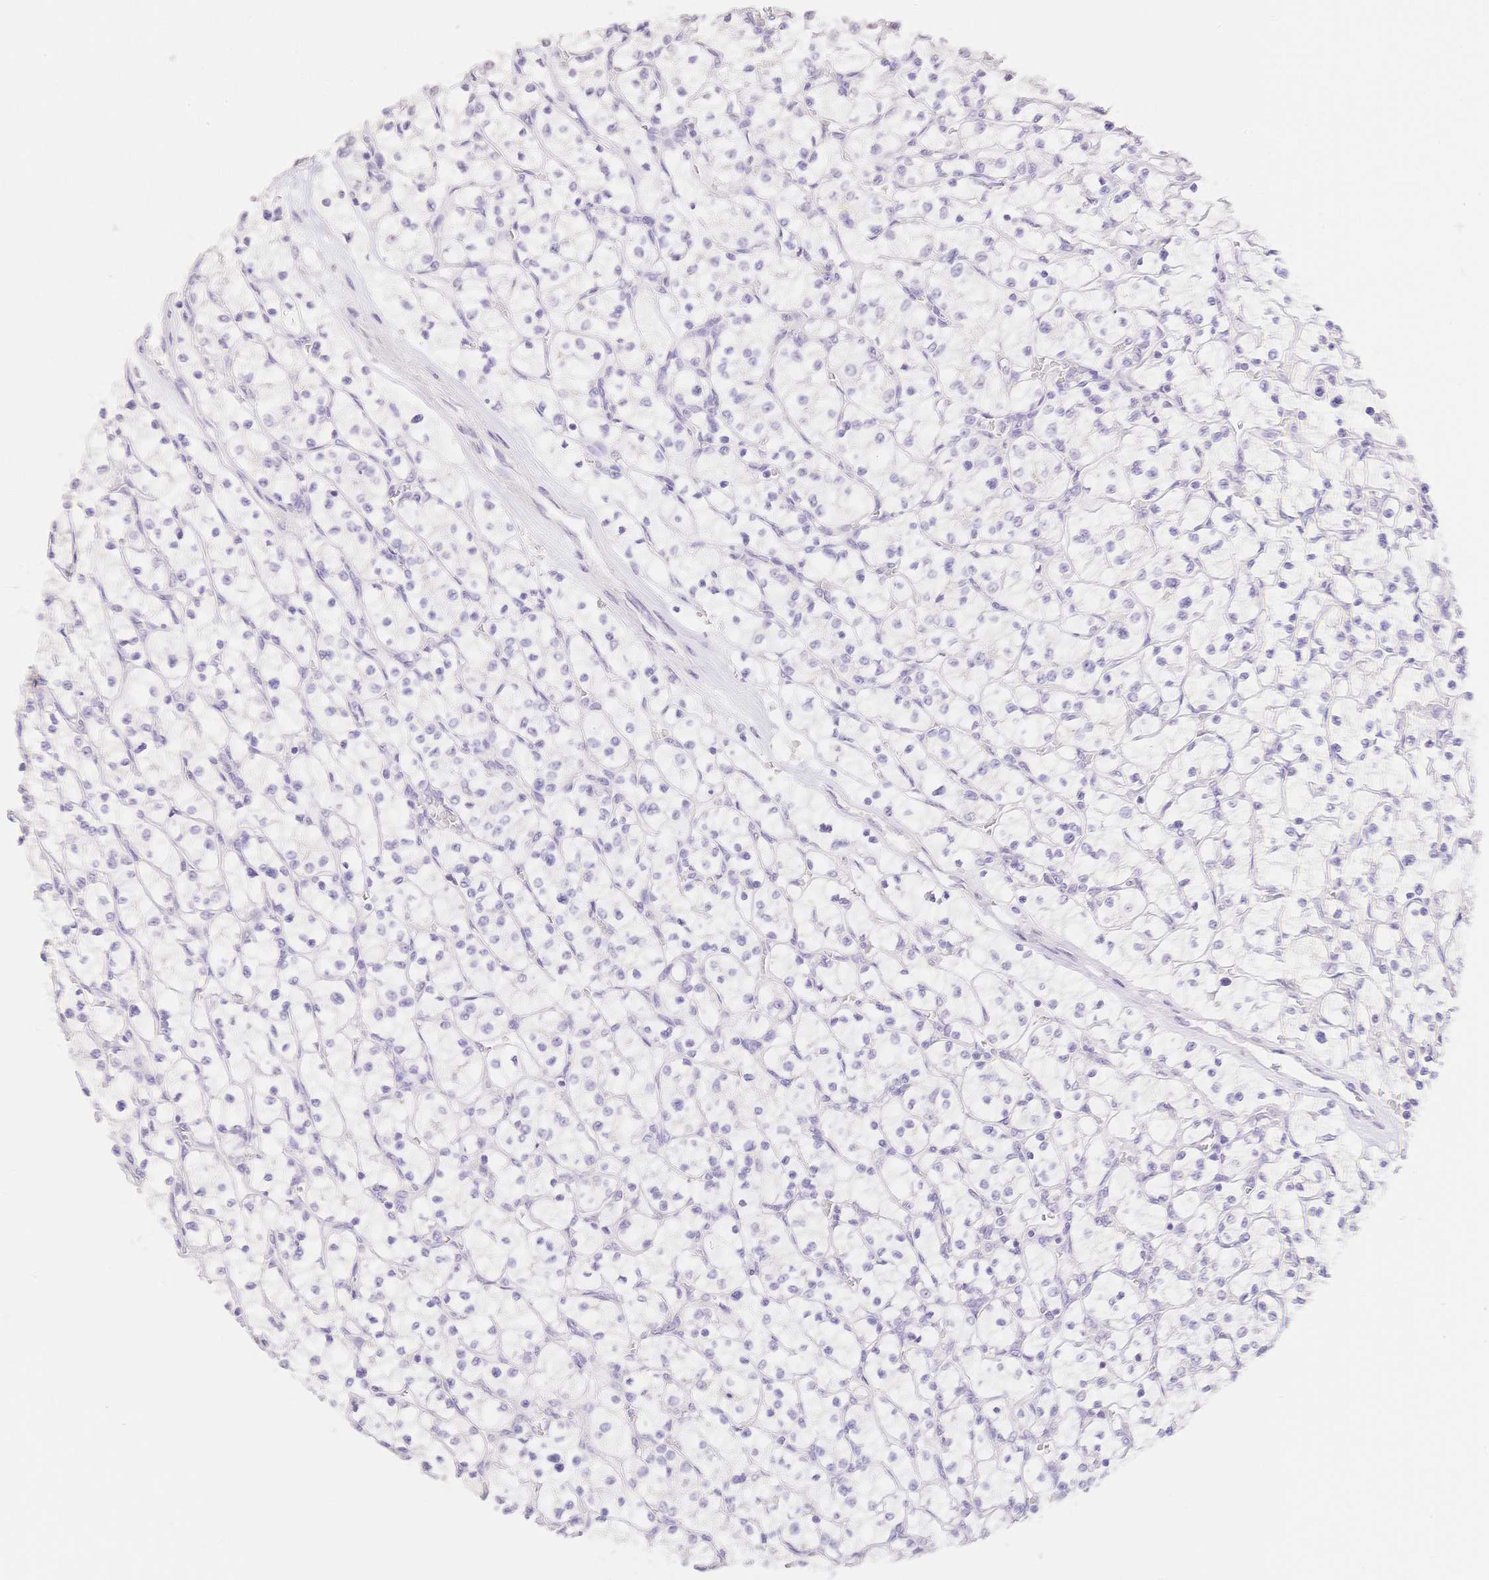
{"staining": {"intensity": "negative", "quantity": "none", "location": "none"}, "tissue": "renal cancer", "cell_type": "Tumor cells", "image_type": "cancer", "snomed": [{"axis": "morphology", "description": "Adenocarcinoma, NOS"}, {"axis": "topography", "description": "Kidney"}], "caption": "The micrograph demonstrates no significant staining in tumor cells of renal cancer.", "gene": "HCRTR2", "patient": {"sex": "female", "age": 64}}